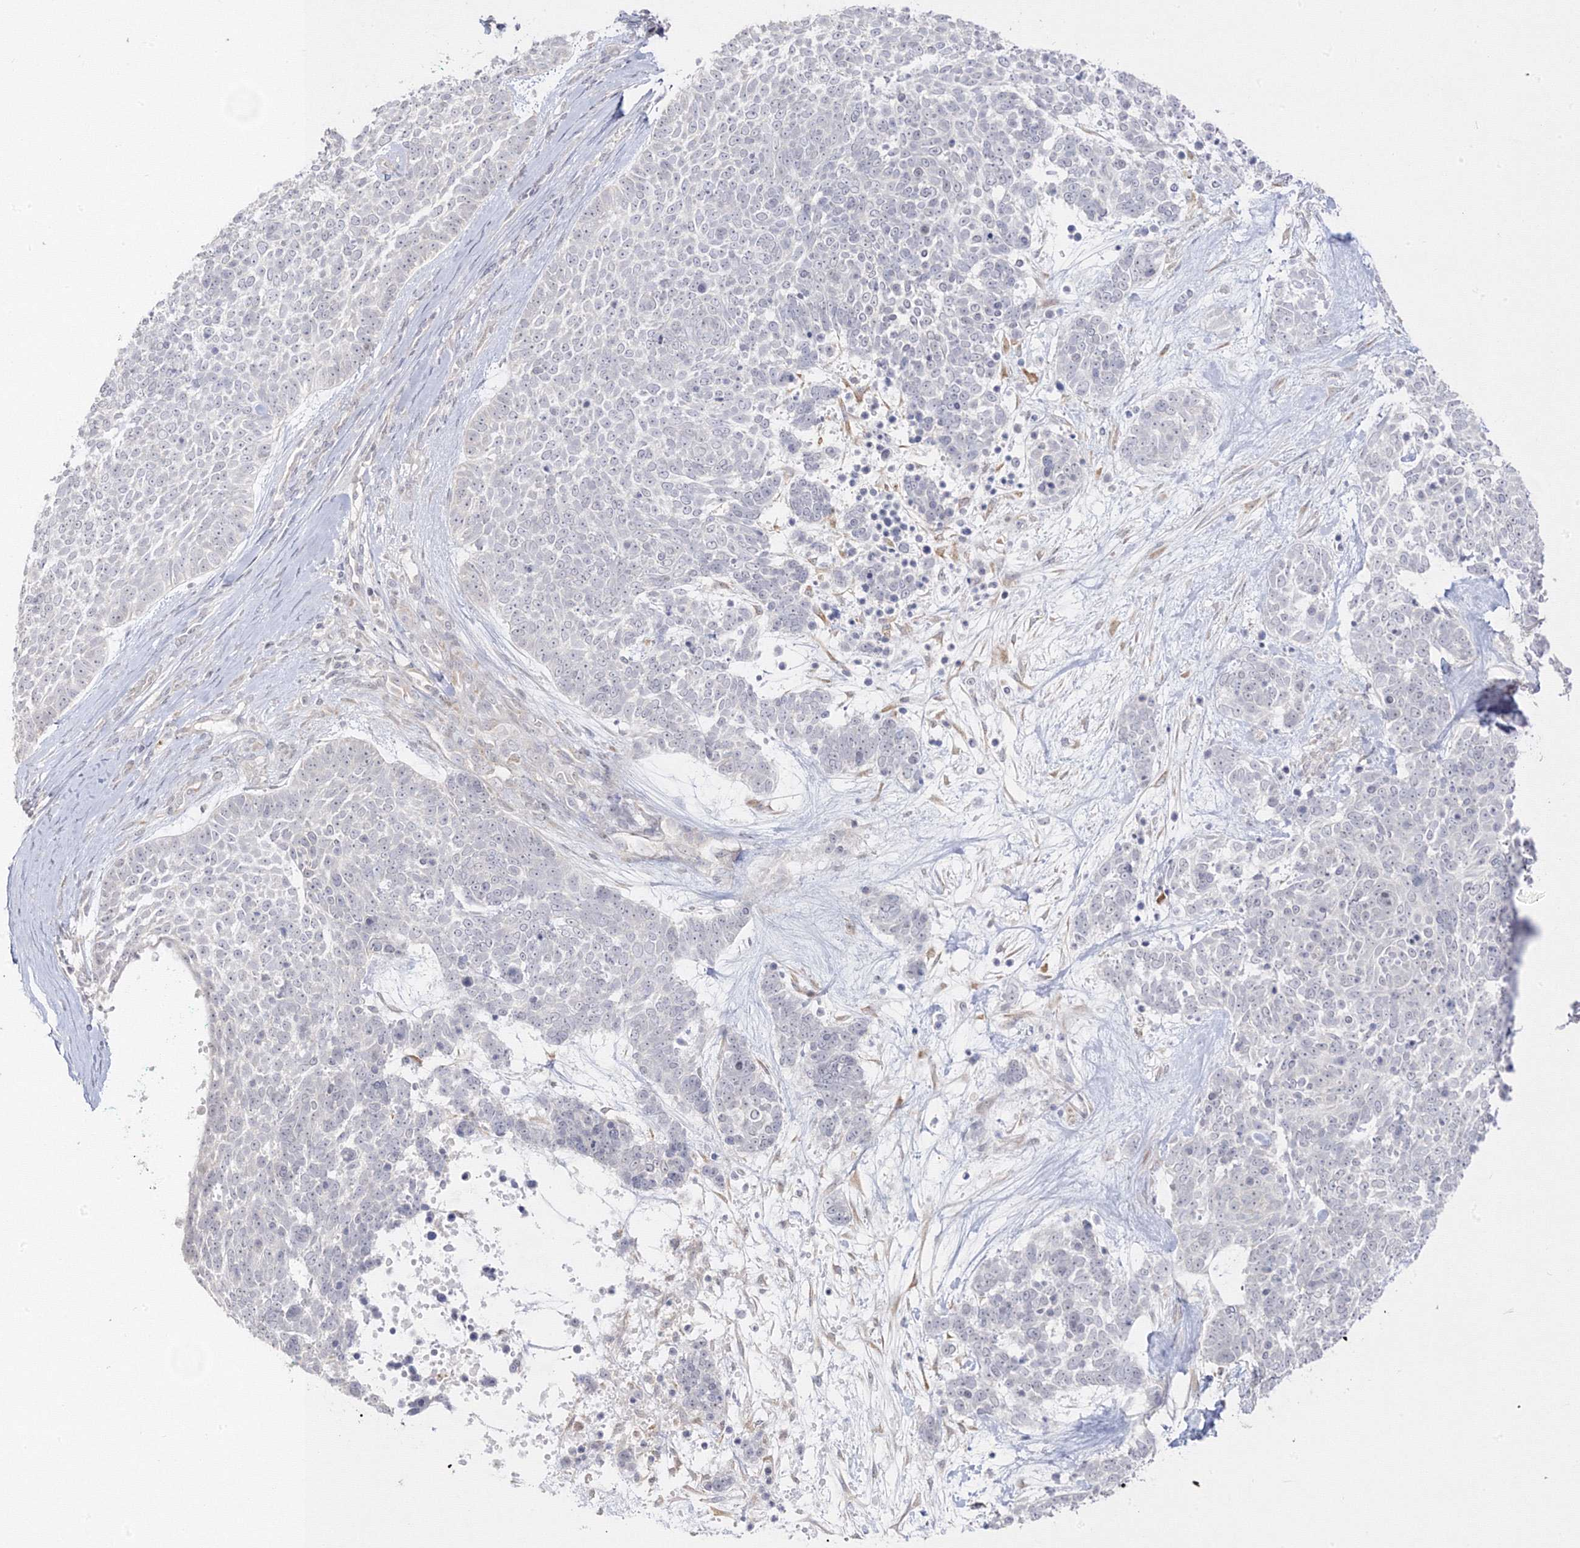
{"staining": {"intensity": "negative", "quantity": "none", "location": "none"}, "tissue": "skin cancer", "cell_type": "Tumor cells", "image_type": "cancer", "snomed": [{"axis": "morphology", "description": "Basal cell carcinoma"}, {"axis": "topography", "description": "Skin"}], "caption": "High magnification brightfield microscopy of basal cell carcinoma (skin) stained with DAB (3,3'-diaminobenzidine) (brown) and counterstained with hematoxylin (blue): tumor cells show no significant expression. Nuclei are stained in blue.", "gene": "C2CD2", "patient": {"sex": "female", "age": 81}}